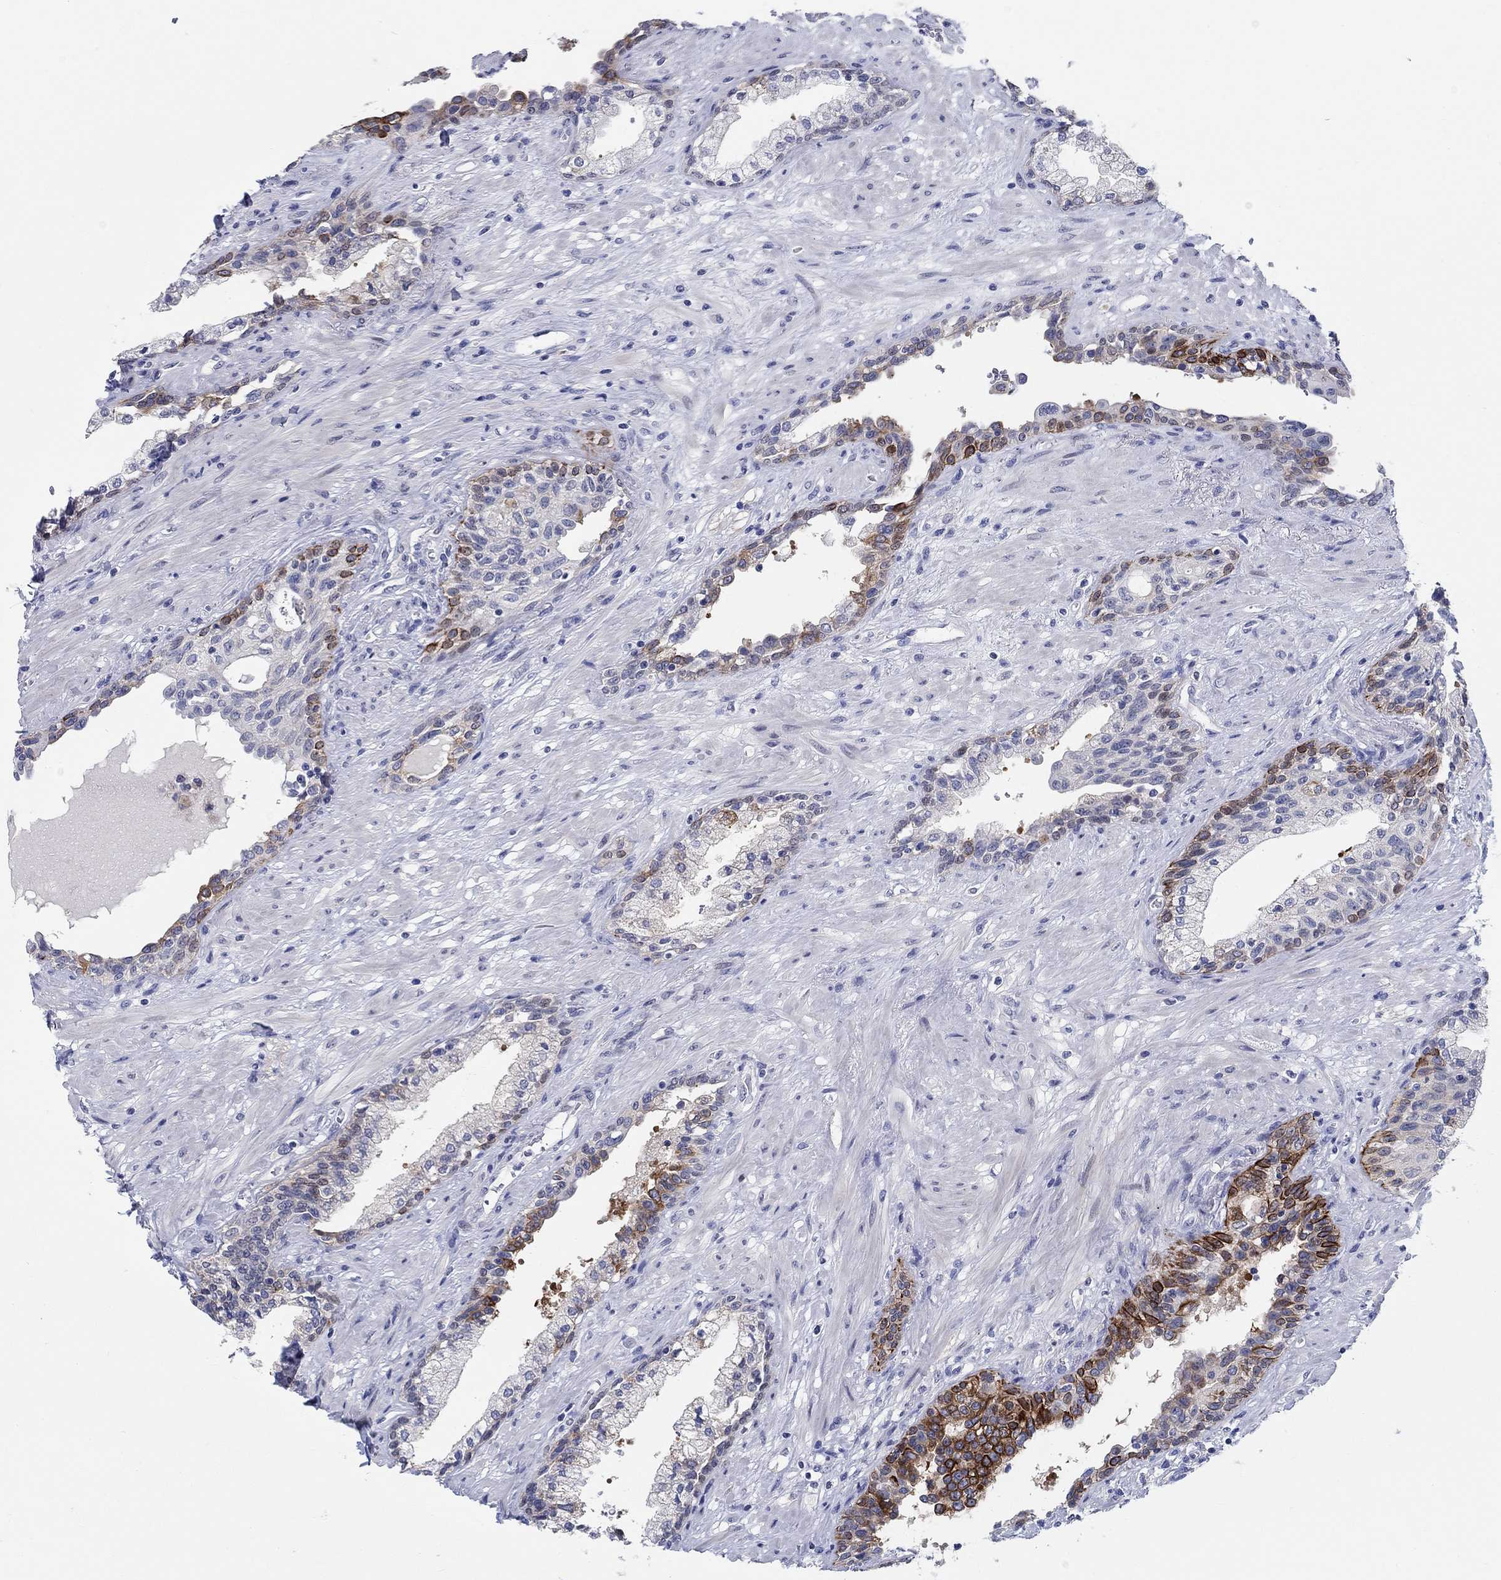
{"staining": {"intensity": "strong", "quantity": "<25%", "location": "cytoplasmic/membranous"}, "tissue": "prostate", "cell_type": "Glandular cells", "image_type": "normal", "snomed": [{"axis": "morphology", "description": "Normal tissue, NOS"}, {"axis": "topography", "description": "Prostate"}], "caption": "About <25% of glandular cells in normal prostate show strong cytoplasmic/membranous protein expression as visualized by brown immunohistochemical staining.", "gene": "RAP1GAP", "patient": {"sex": "male", "age": 63}}